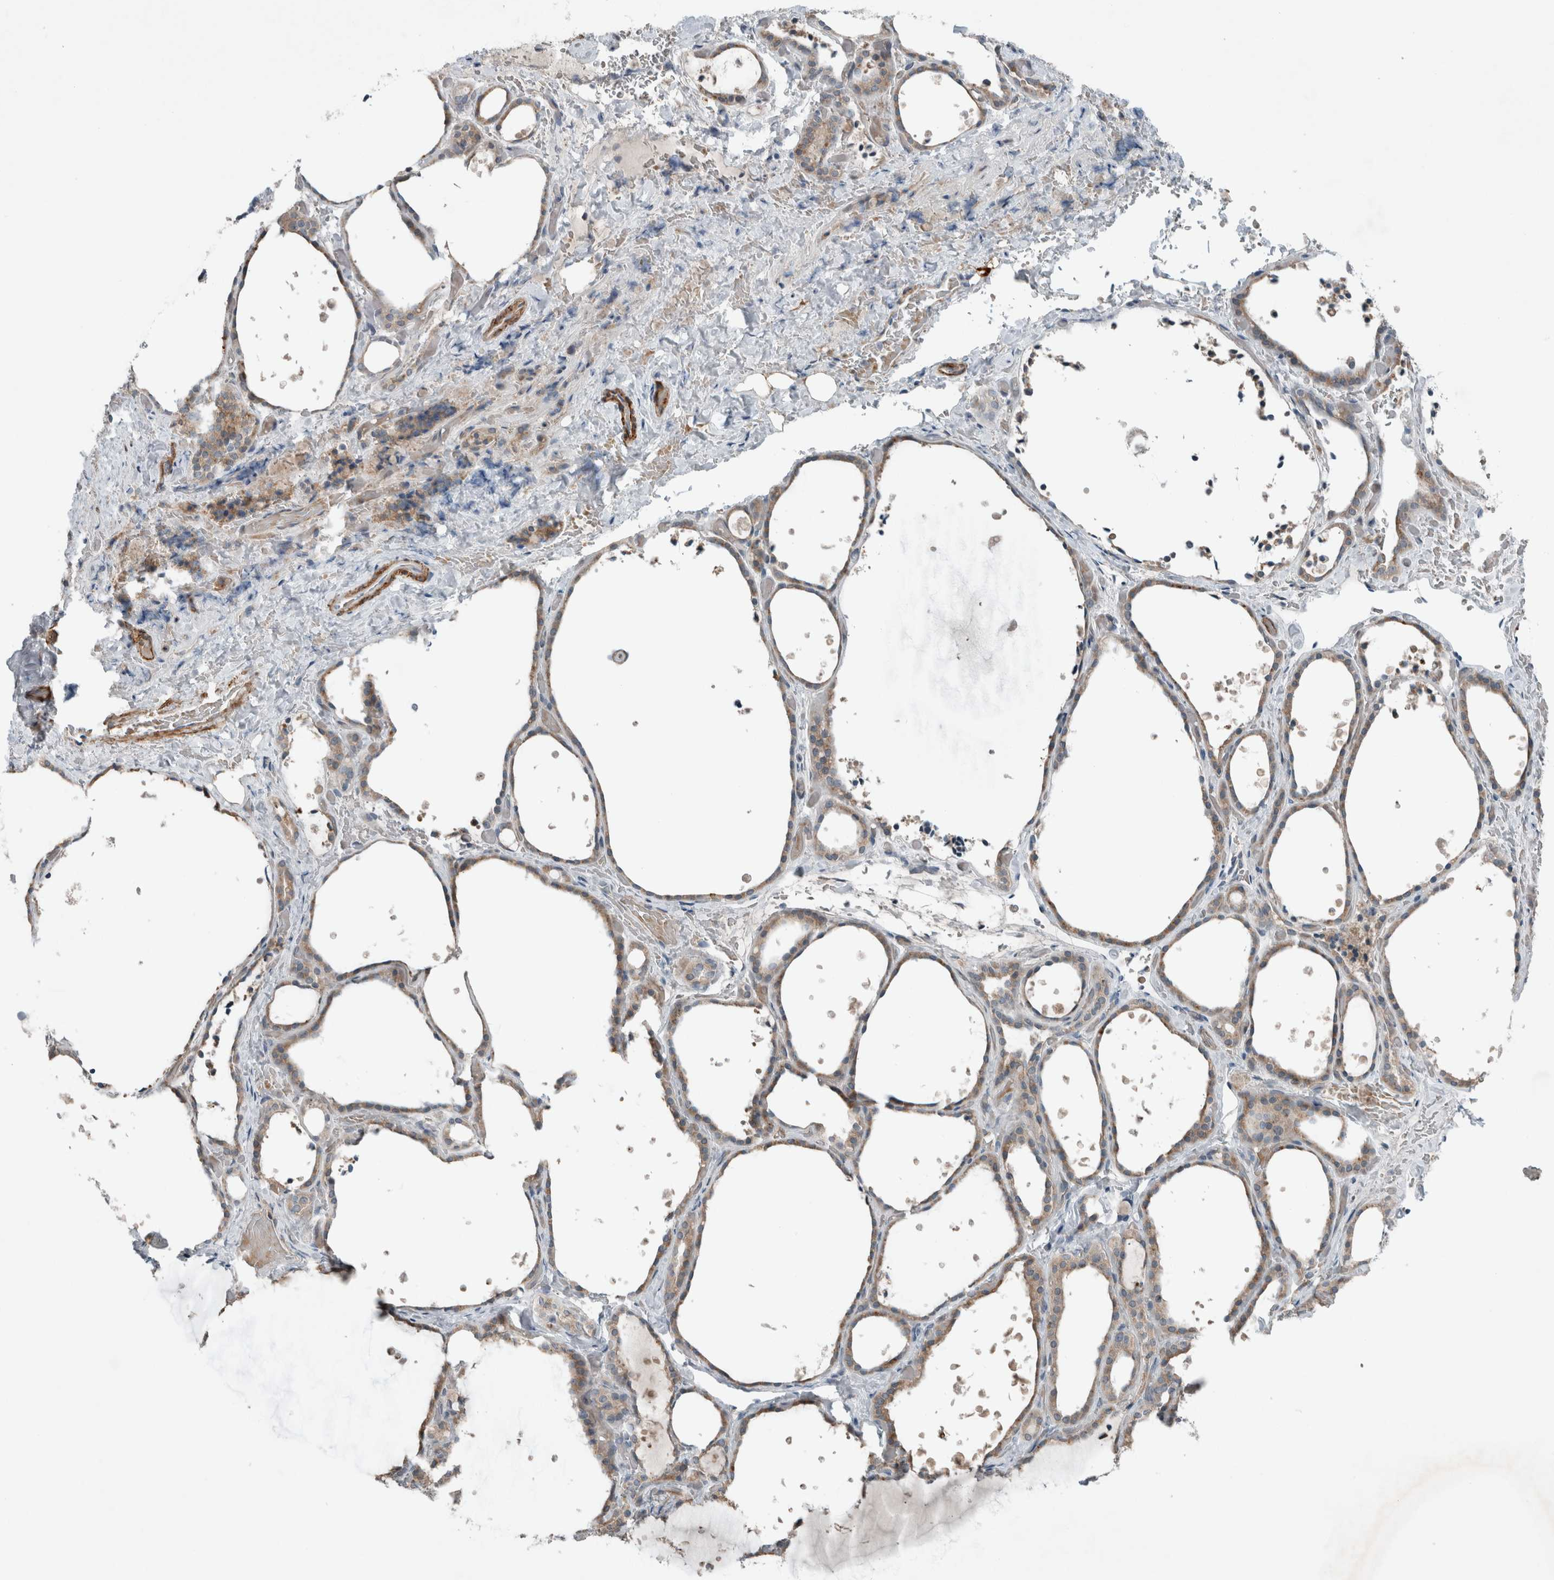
{"staining": {"intensity": "moderate", "quantity": ">75%", "location": "cytoplasmic/membranous"}, "tissue": "thyroid gland", "cell_type": "Glandular cells", "image_type": "normal", "snomed": [{"axis": "morphology", "description": "Normal tissue, NOS"}, {"axis": "topography", "description": "Thyroid gland"}], "caption": "Glandular cells show medium levels of moderate cytoplasmic/membranous expression in approximately >75% of cells in normal thyroid gland.", "gene": "JADE2", "patient": {"sex": "female", "age": 44}}